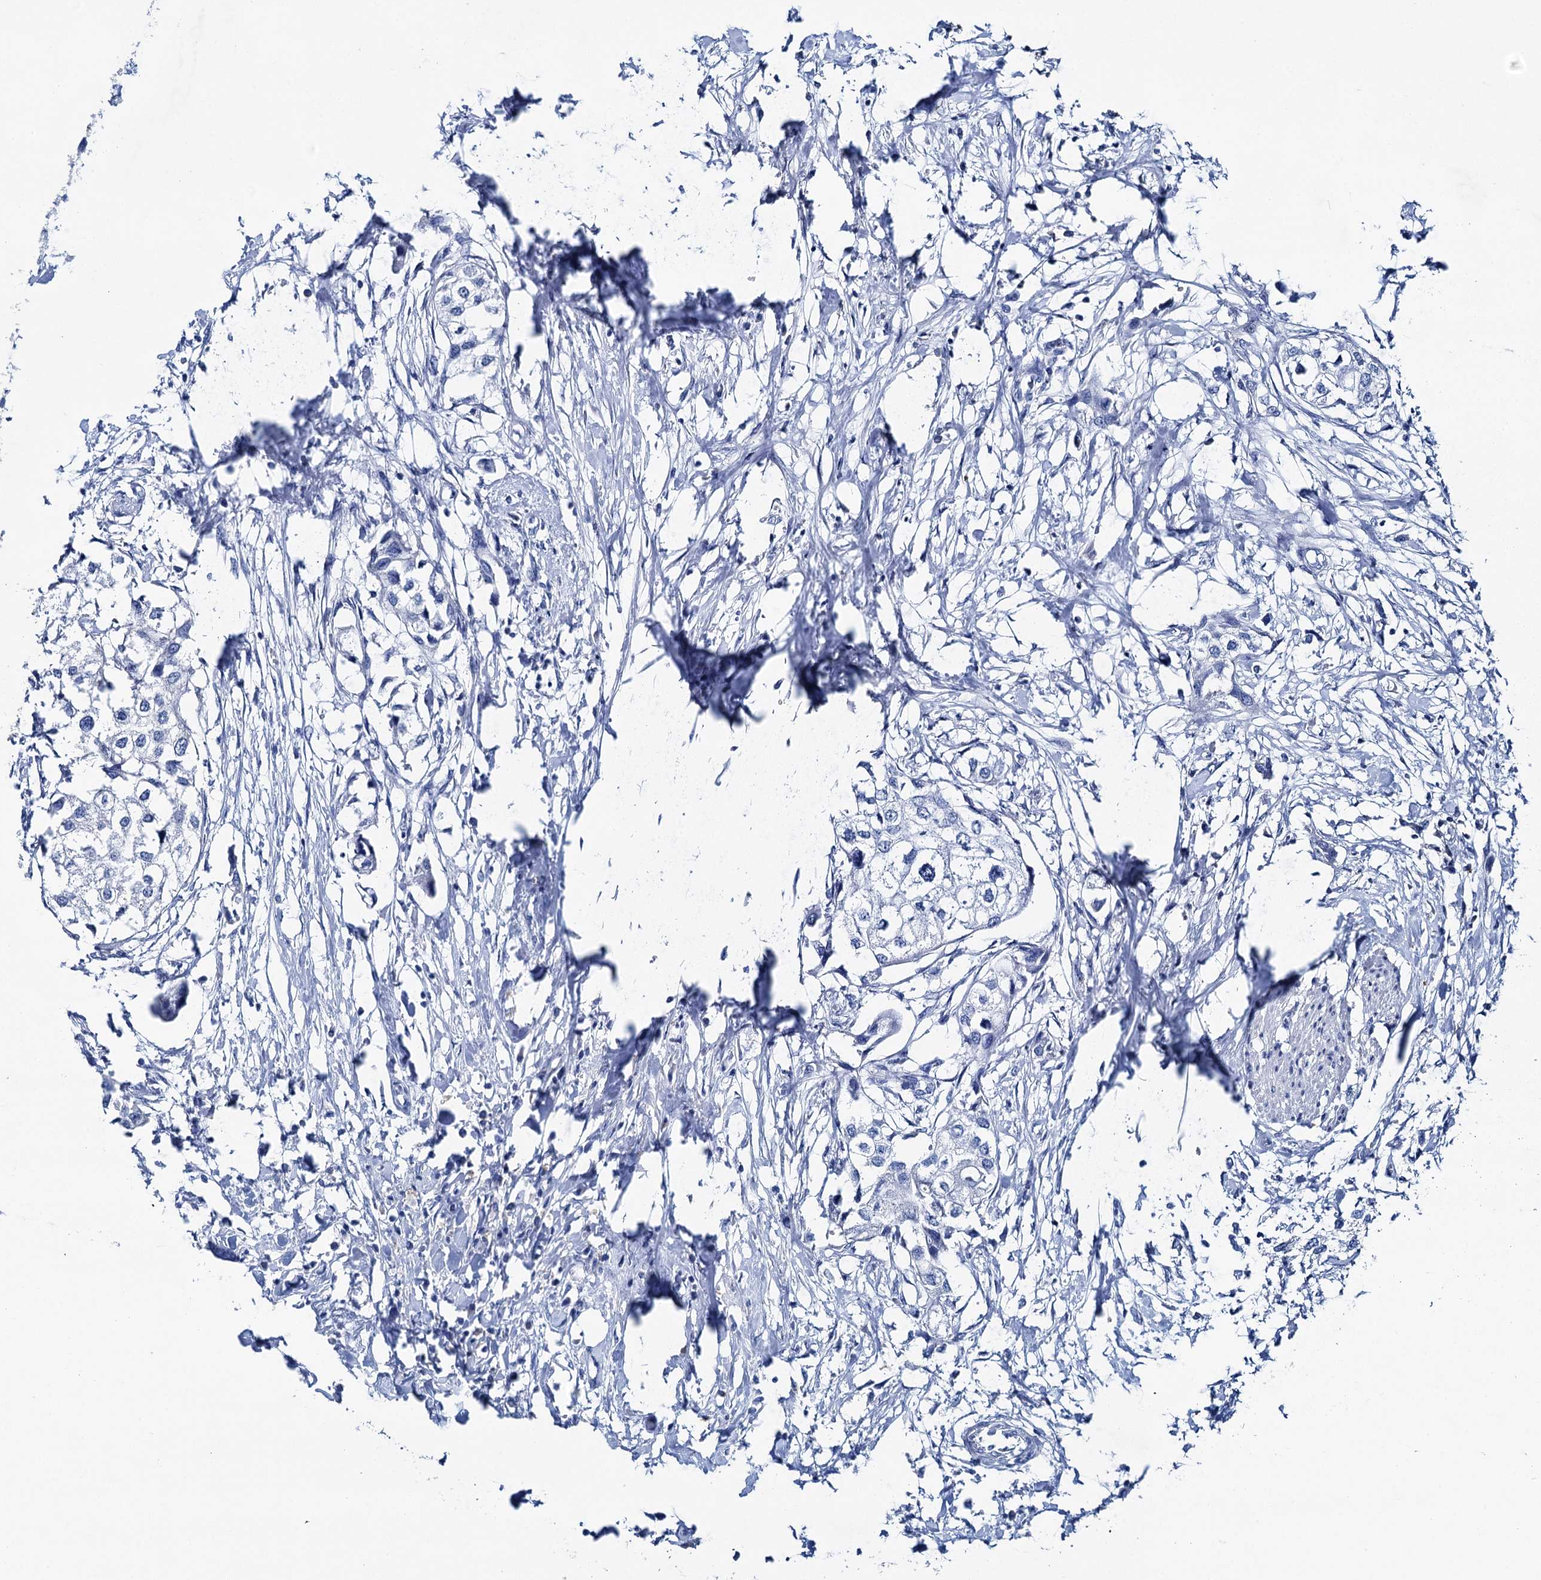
{"staining": {"intensity": "negative", "quantity": "none", "location": "none"}, "tissue": "urothelial cancer", "cell_type": "Tumor cells", "image_type": "cancer", "snomed": [{"axis": "morphology", "description": "Urothelial carcinoma, High grade"}, {"axis": "topography", "description": "Urinary bladder"}], "caption": "High magnification brightfield microscopy of high-grade urothelial carcinoma stained with DAB (brown) and counterstained with hematoxylin (blue): tumor cells show no significant expression.", "gene": "BRINP1", "patient": {"sex": "male", "age": 64}}